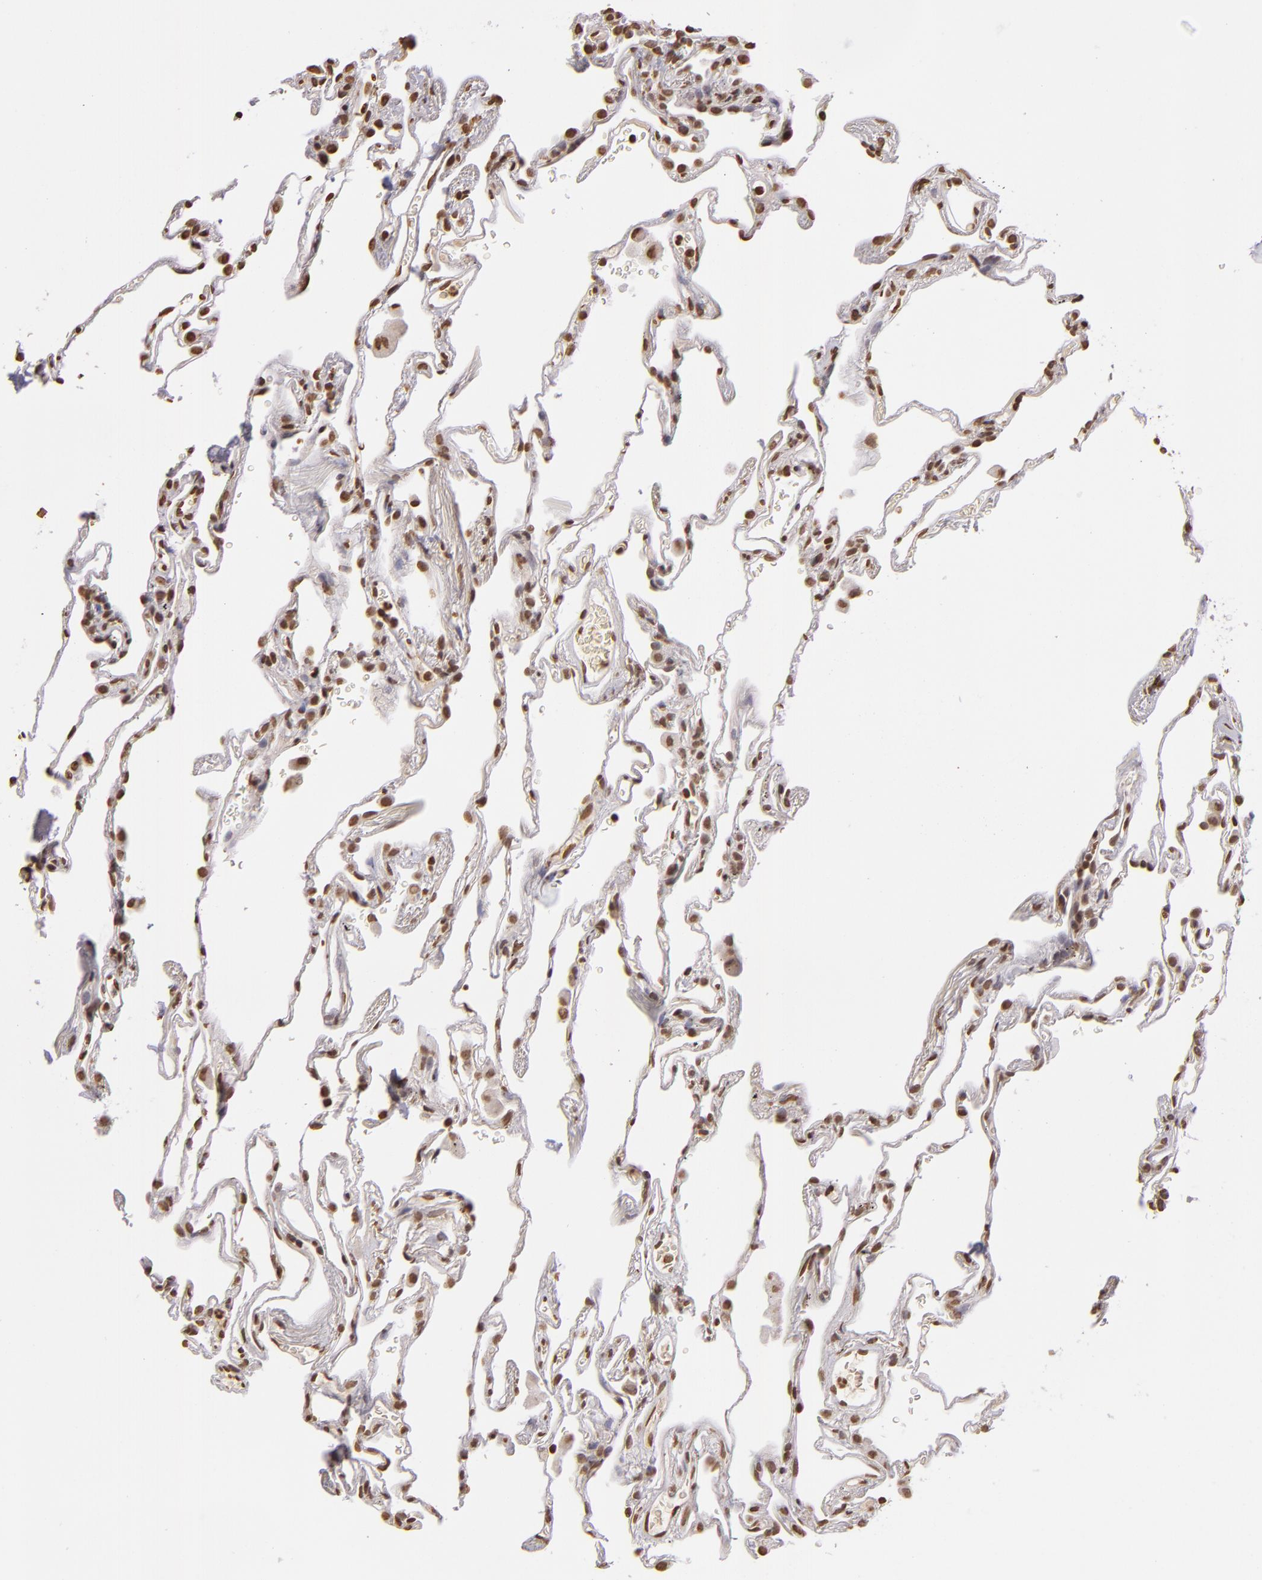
{"staining": {"intensity": "moderate", "quantity": ">75%", "location": "nuclear"}, "tissue": "lung", "cell_type": "Alveolar cells", "image_type": "normal", "snomed": [{"axis": "morphology", "description": "Normal tissue, NOS"}, {"axis": "morphology", "description": "Inflammation, NOS"}, {"axis": "topography", "description": "Lung"}], "caption": "Immunohistochemical staining of unremarkable human lung exhibits >75% levels of moderate nuclear protein staining in approximately >75% of alveolar cells.", "gene": "THRB", "patient": {"sex": "male", "age": 69}}